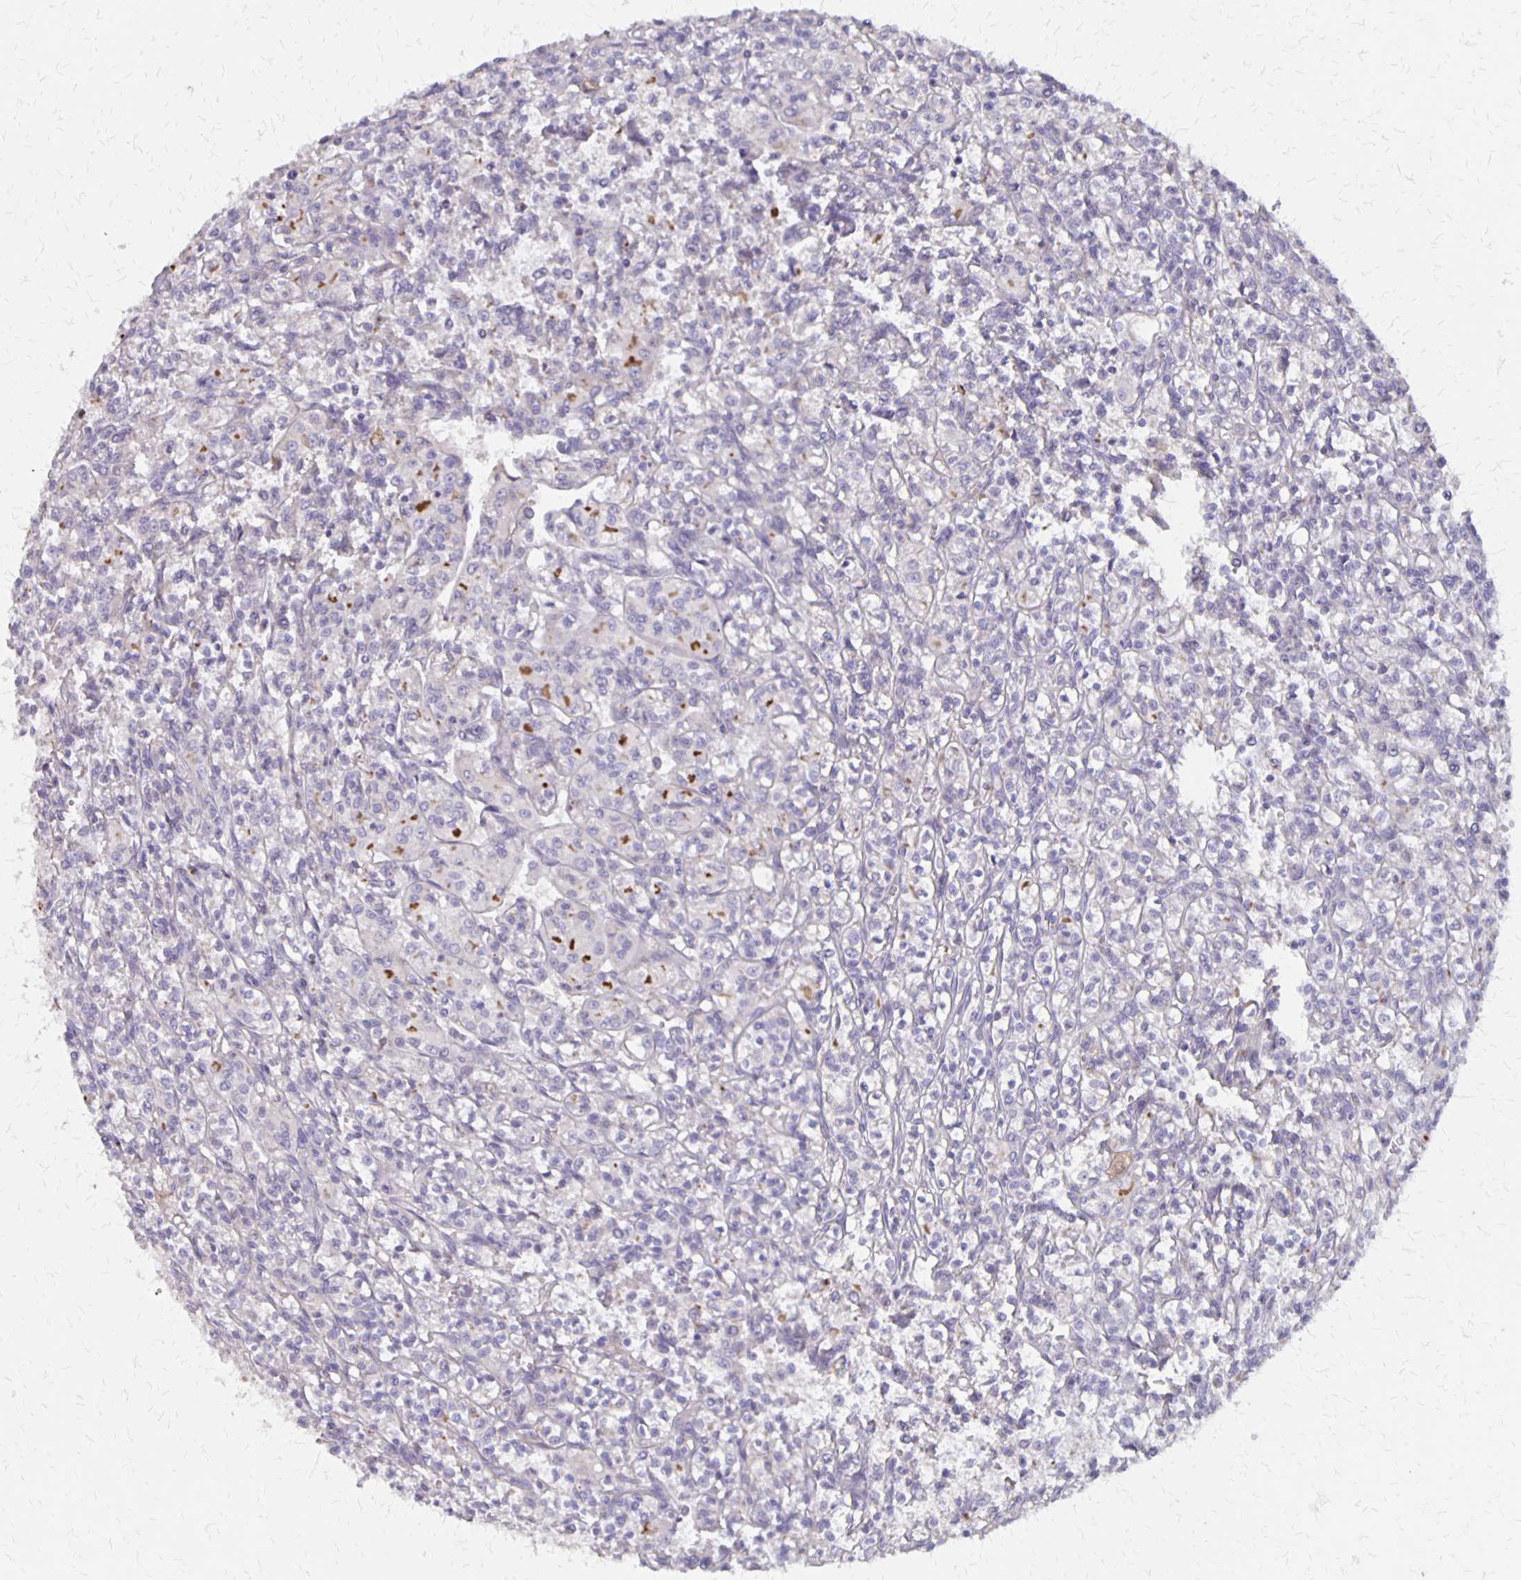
{"staining": {"intensity": "negative", "quantity": "none", "location": "none"}, "tissue": "renal cancer", "cell_type": "Tumor cells", "image_type": "cancer", "snomed": [{"axis": "morphology", "description": "Adenocarcinoma, NOS"}, {"axis": "topography", "description": "Kidney"}], "caption": "Renal cancer stained for a protein using immunohistochemistry reveals no positivity tumor cells.", "gene": "NOG", "patient": {"sex": "male", "age": 36}}